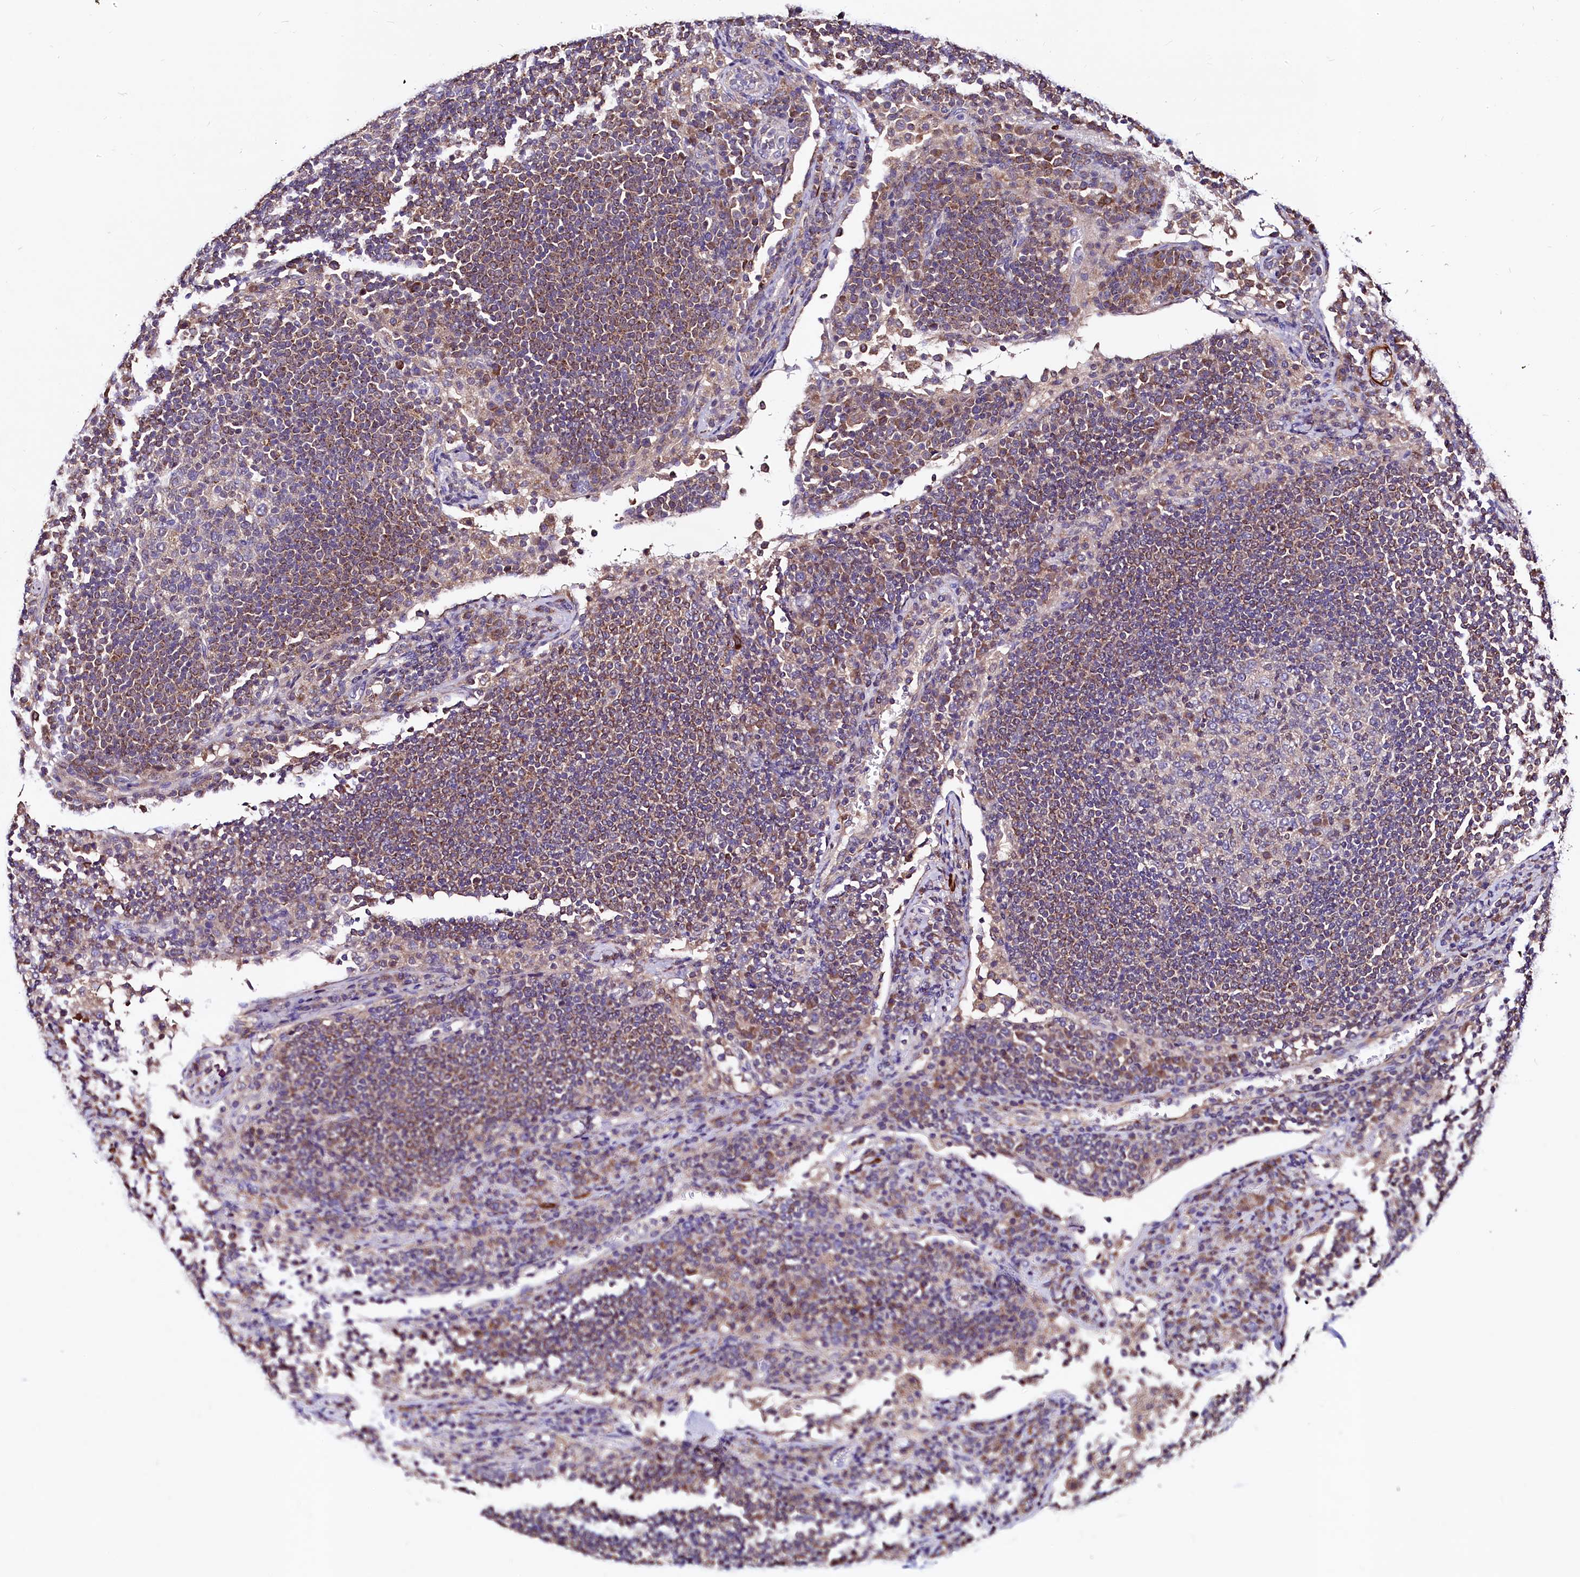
{"staining": {"intensity": "weak", "quantity": "<25%", "location": "cytoplasmic/membranous"}, "tissue": "lymph node", "cell_type": "Germinal center cells", "image_type": "normal", "snomed": [{"axis": "morphology", "description": "Normal tissue, NOS"}, {"axis": "topography", "description": "Lymph node"}], "caption": "Lymph node stained for a protein using IHC displays no positivity germinal center cells.", "gene": "CIAO3", "patient": {"sex": "female", "age": 53}}